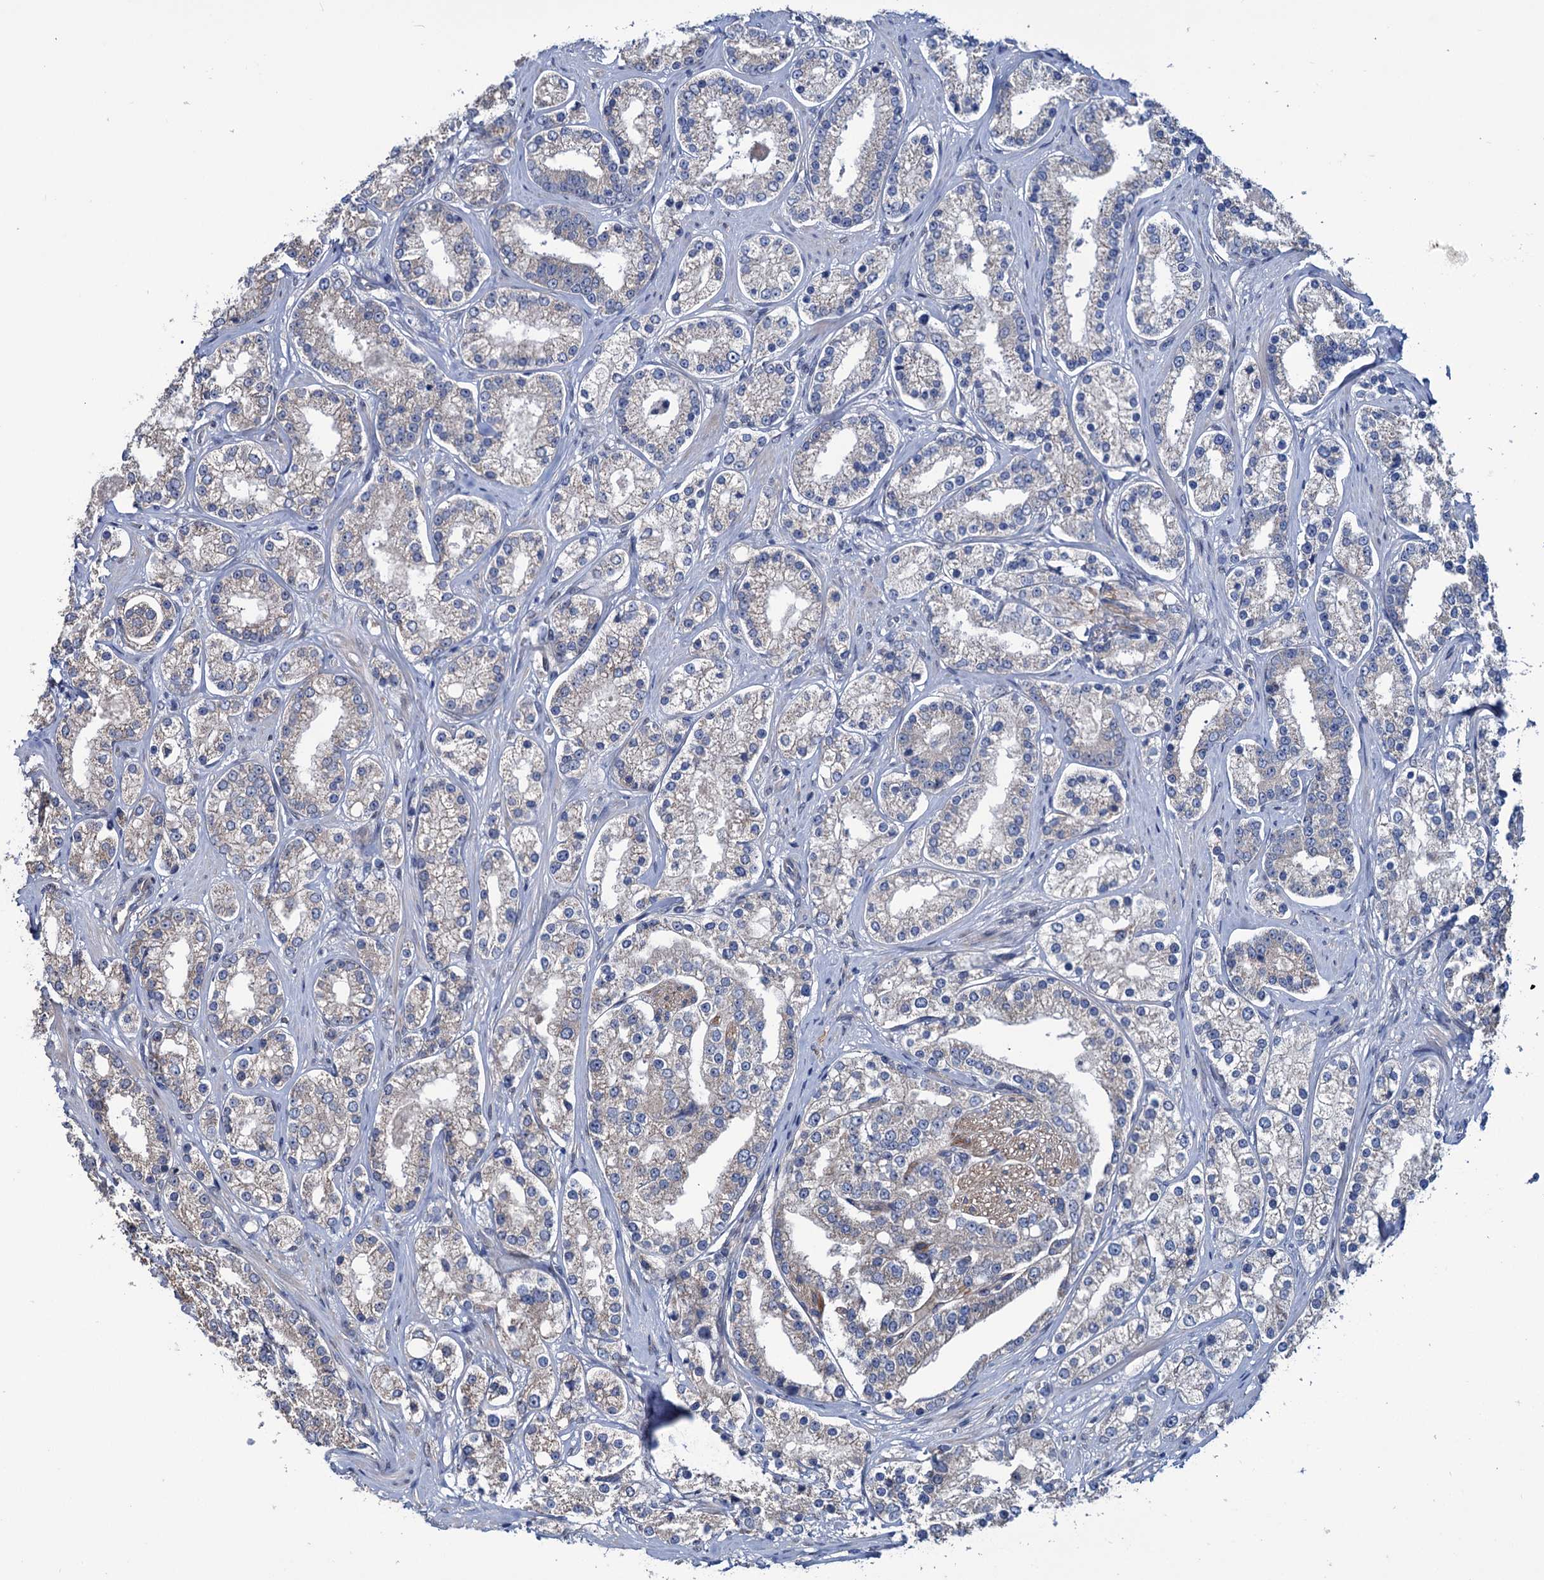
{"staining": {"intensity": "weak", "quantity": "<25%", "location": "cytoplasmic/membranous"}, "tissue": "prostate cancer", "cell_type": "Tumor cells", "image_type": "cancer", "snomed": [{"axis": "morphology", "description": "Normal tissue, NOS"}, {"axis": "morphology", "description": "Adenocarcinoma, High grade"}, {"axis": "topography", "description": "Prostate"}], "caption": "Immunohistochemistry (IHC) micrograph of human adenocarcinoma (high-grade) (prostate) stained for a protein (brown), which demonstrates no expression in tumor cells. (DAB immunohistochemistry (IHC), high magnification).", "gene": "EYA4", "patient": {"sex": "male", "age": 83}}